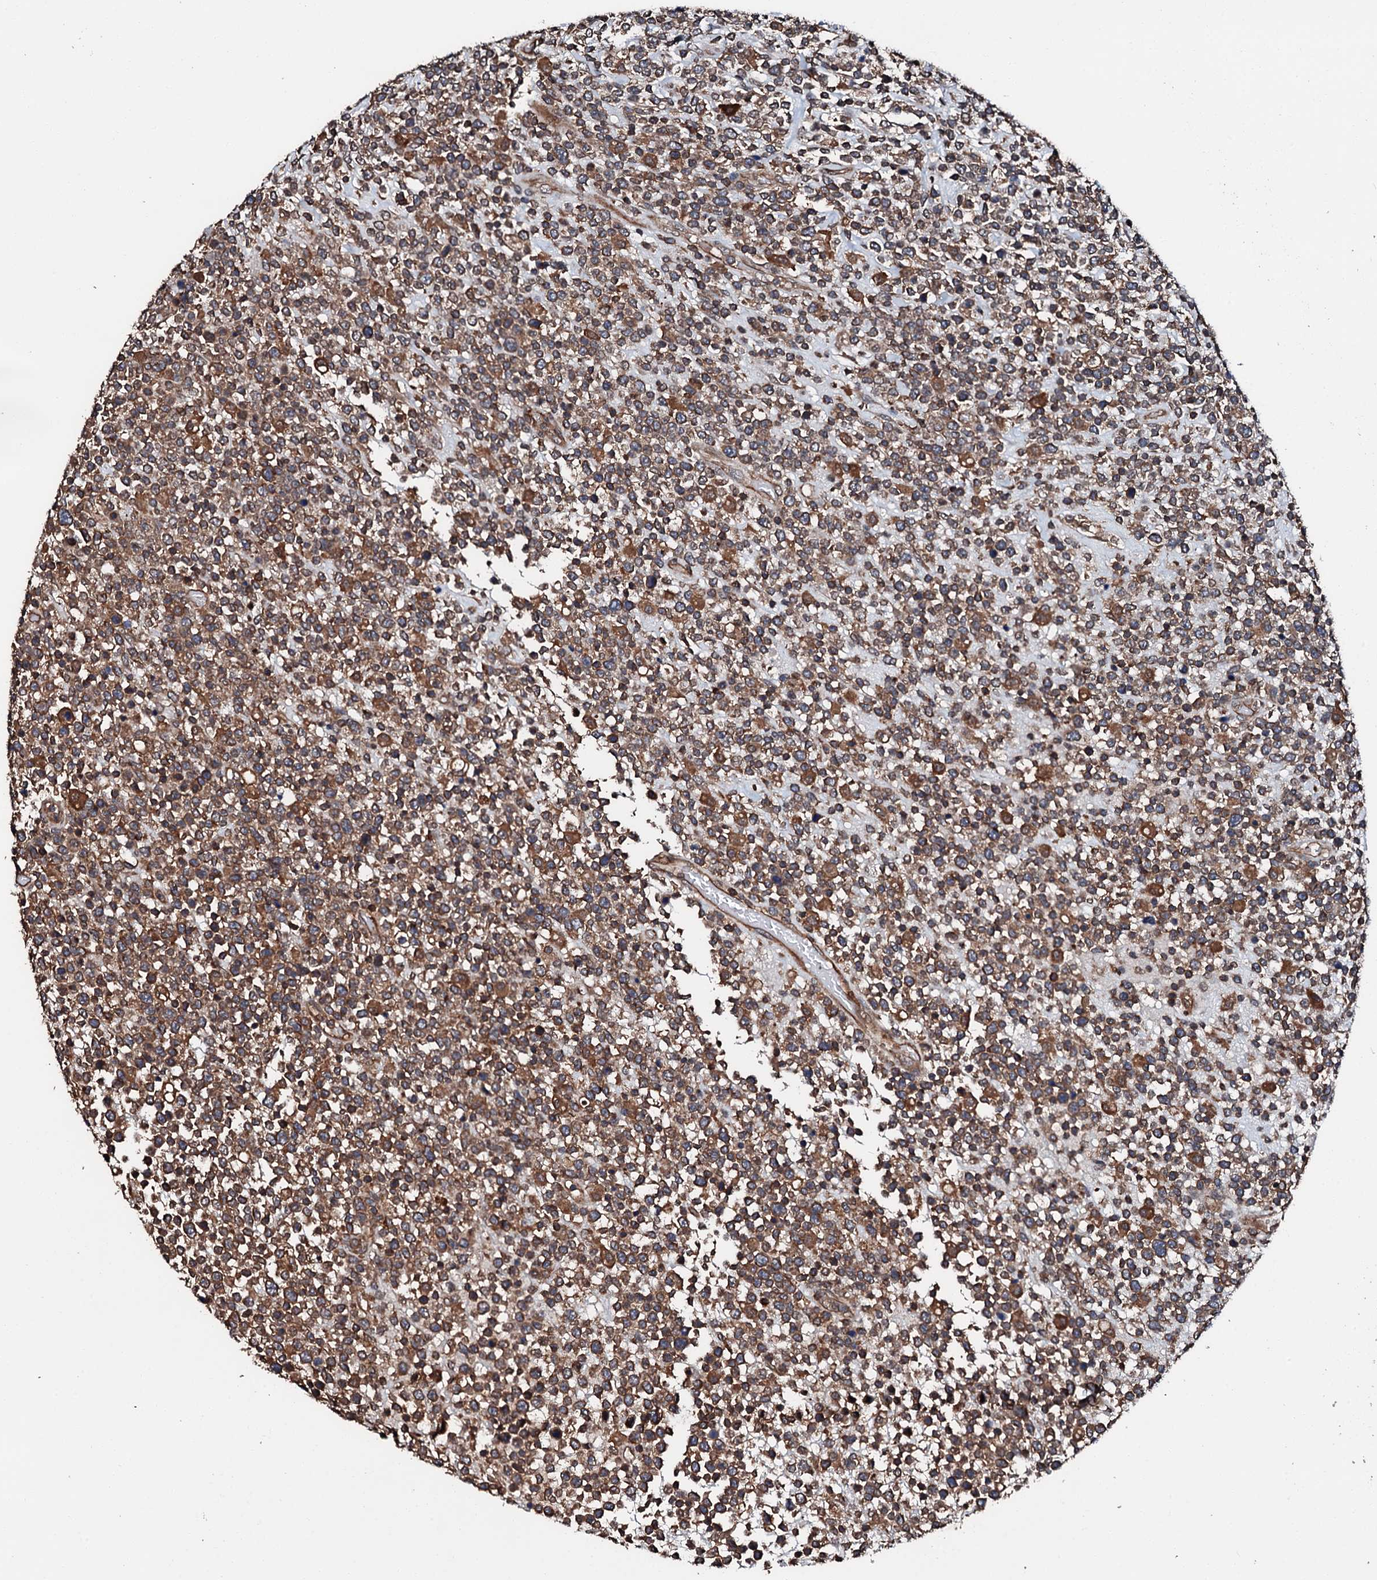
{"staining": {"intensity": "moderate", "quantity": ">75%", "location": "cytoplasmic/membranous"}, "tissue": "lymphoma", "cell_type": "Tumor cells", "image_type": "cancer", "snomed": [{"axis": "morphology", "description": "Malignant lymphoma, non-Hodgkin's type, High grade"}, {"axis": "topography", "description": "Colon"}], "caption": "Brown immunohistochemical staining in lymphoma demonstrates moderate cytoplasmic/membranous staining in approximately >75% of tumor cells. (brown staining indicates protein expression, while blue staining denotes nuclei).", "gene": "FGD4", "patient": {"sex": "female", "age": 53}}